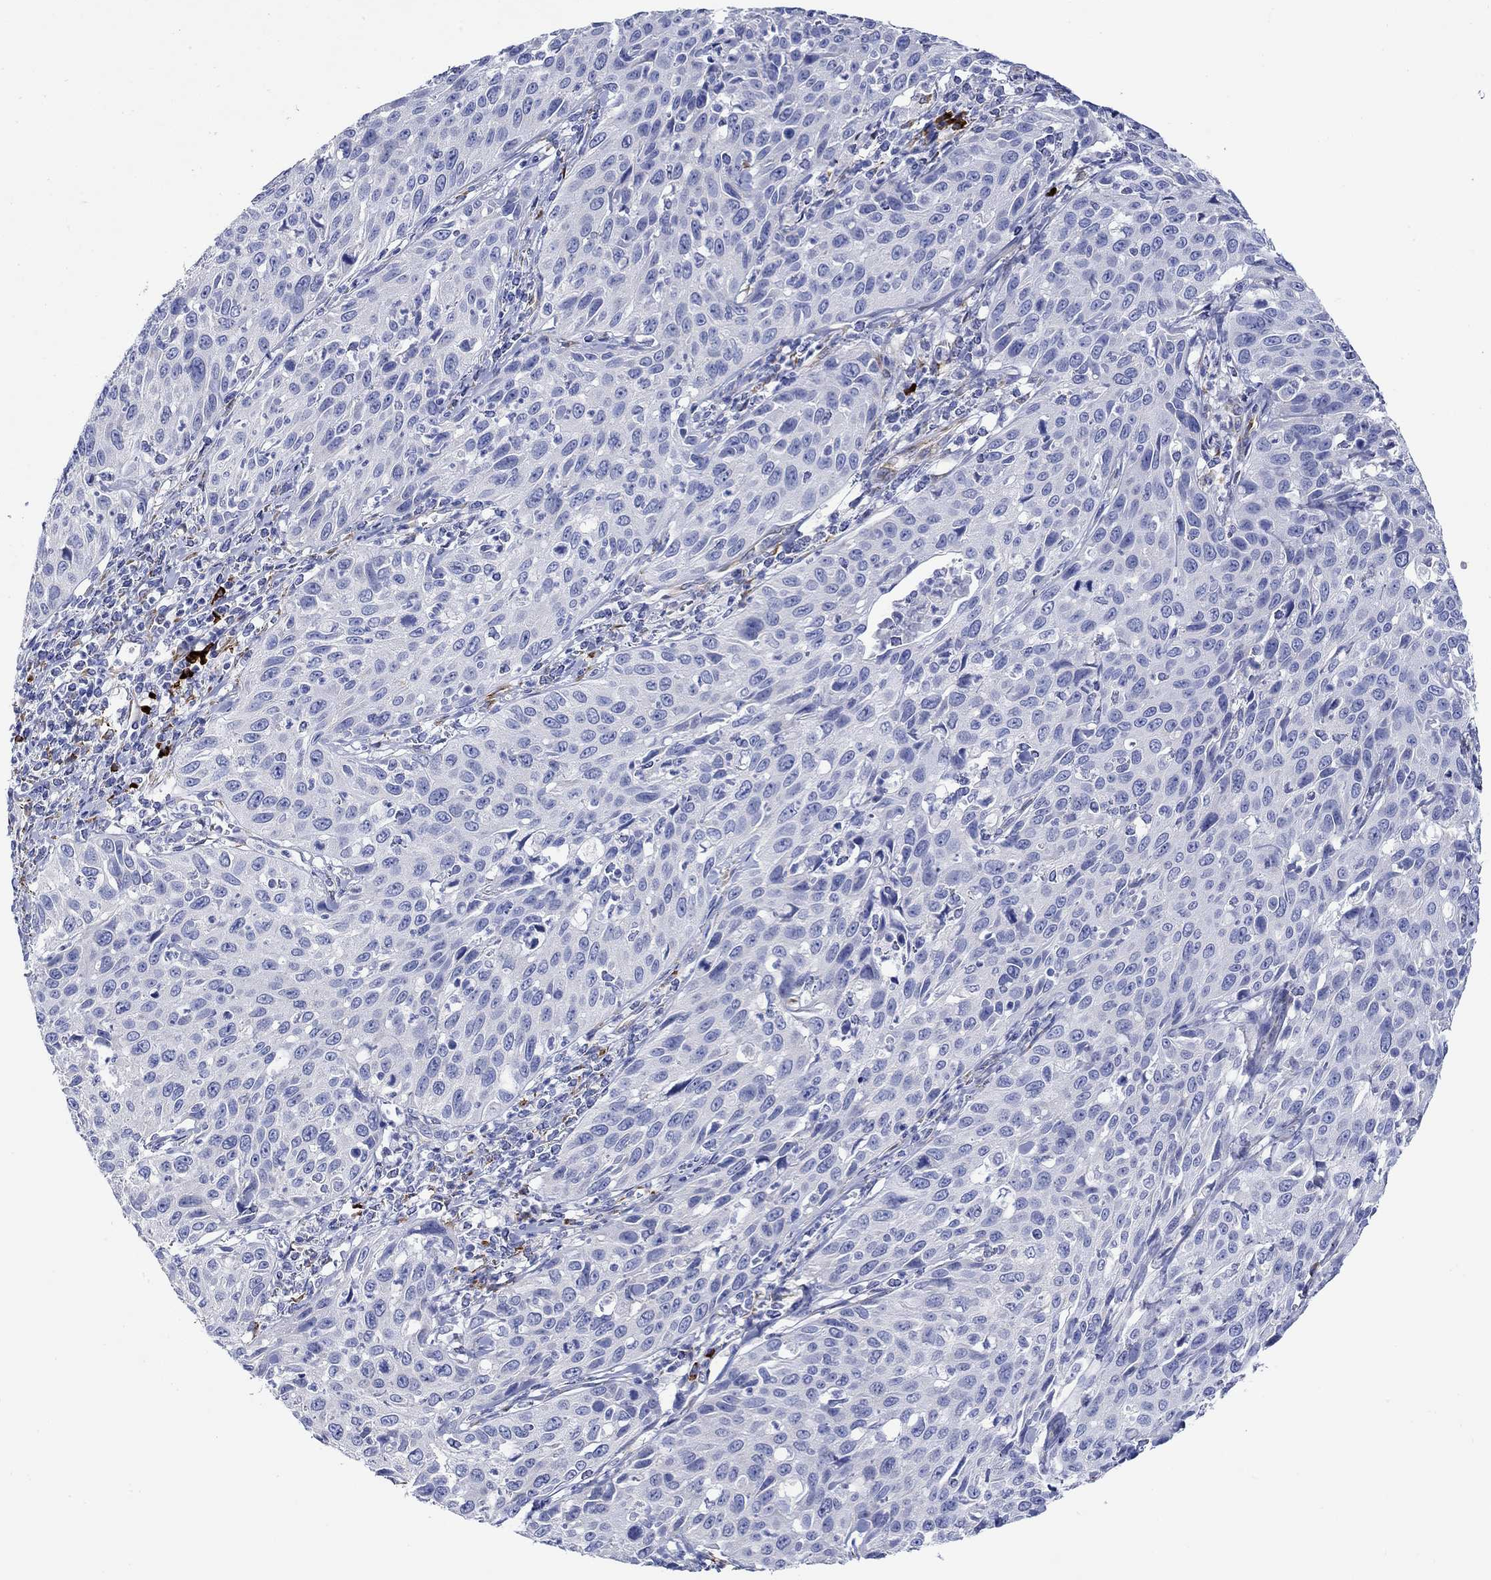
{"staining": {"intensity": "negative", "quantity": "none", "location": "none"}, "tissue": "cervical cancer", "cell_type": "Tumor cells", "image_type": "cancer", "snomed": [{"axis": "morphology", "description": "Squamous cell carcinoma, NOS"}, {"axis": "topography", "description": "Cervix"}], "caption": "An image of cervical cancer stained for a protein shows no brown staining in tumor cells. Nuclei are stained in blue.", "gene": "P2RY6", "patient": {"sex": "female", "age": 26}}